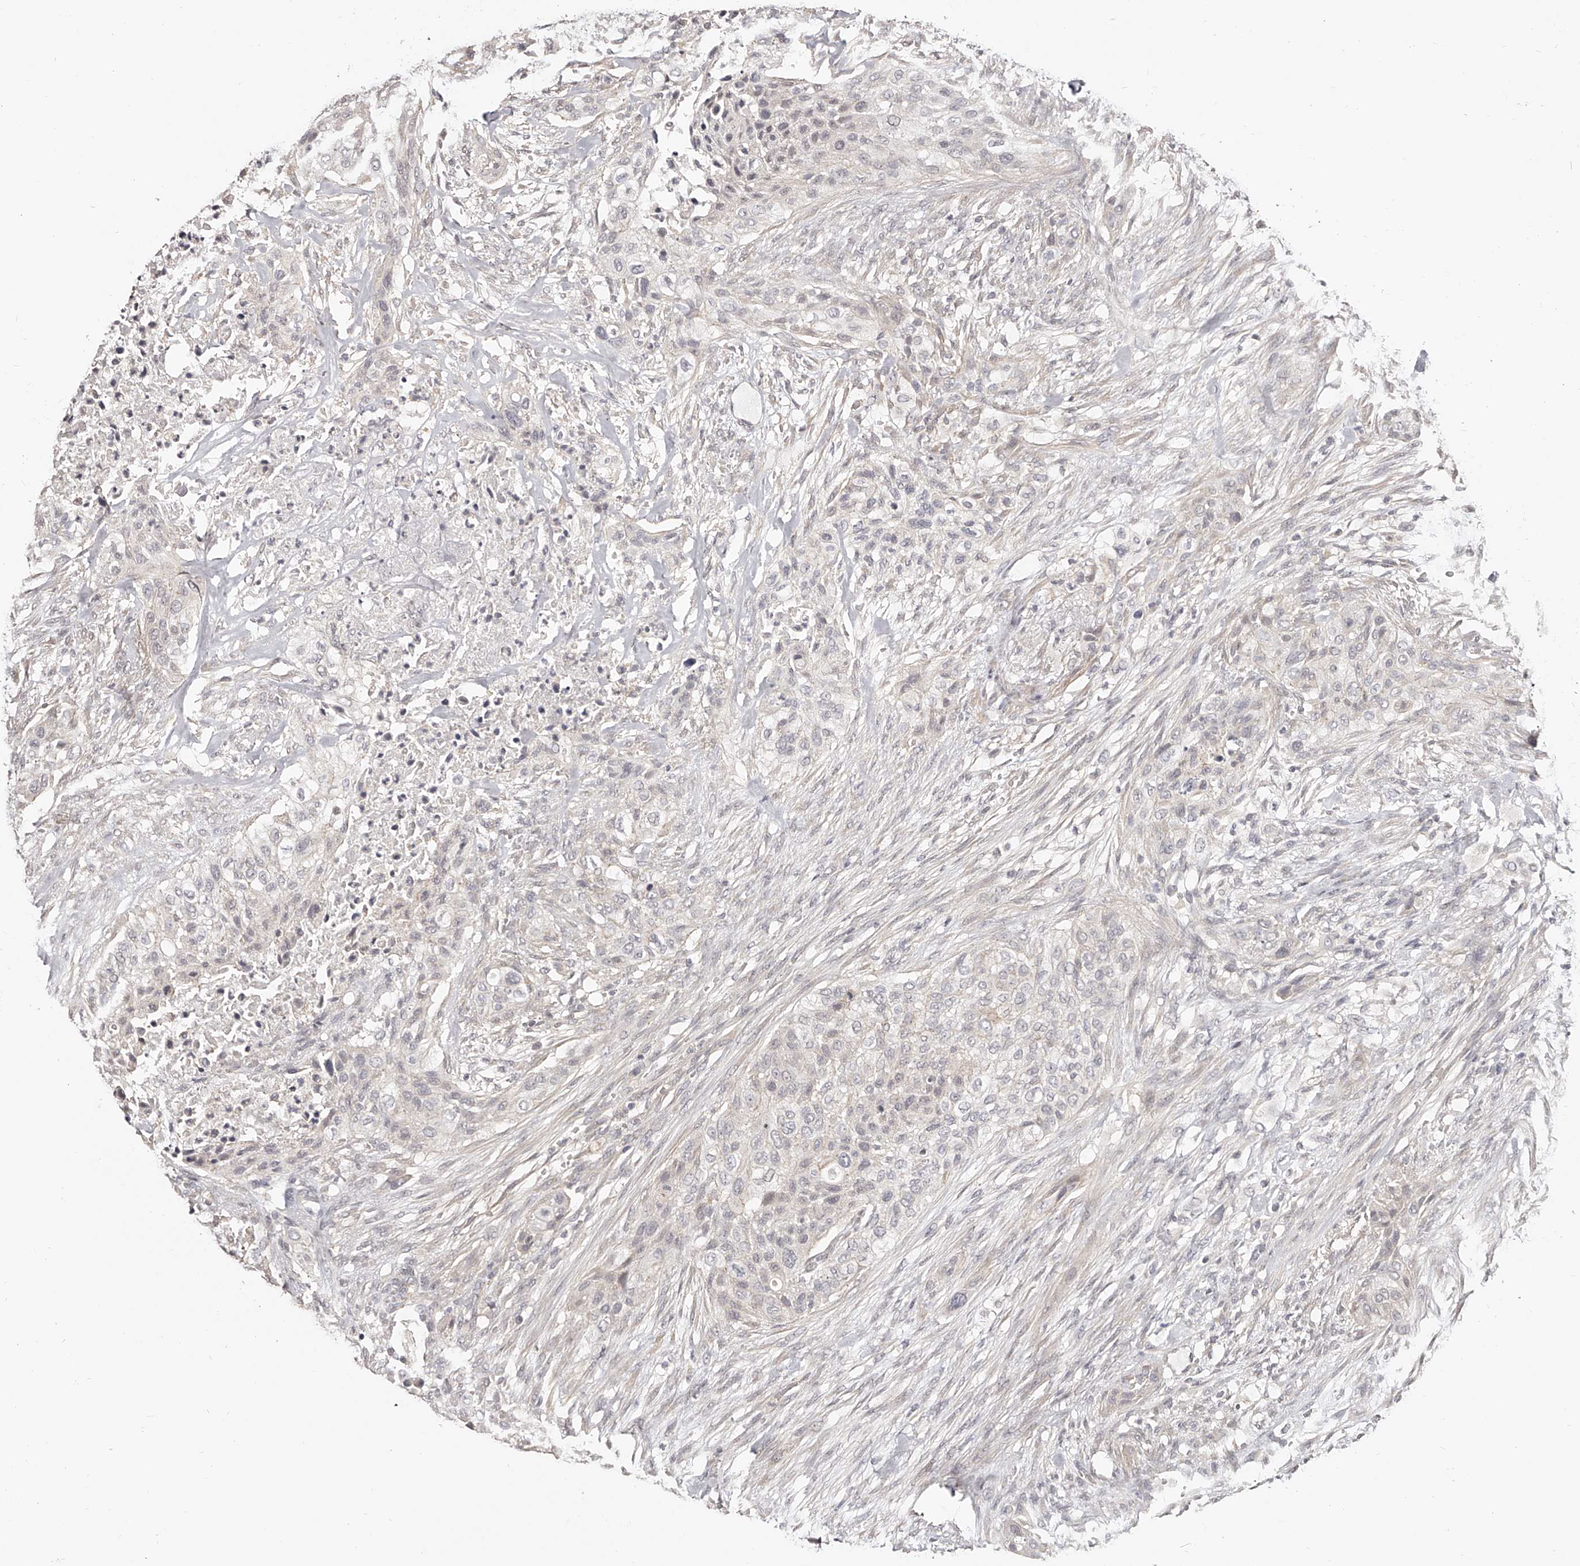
{"staining": {"intensity": "negative", "quantity": "none", "location": "none"}, "tissue": "urothelial cancer", "cell_type": "Tumor cells", "image_type": "cancer", "snomed": [{"axis": "morphology", "description": "Urothelial carcinoma, High grade"}, {"axis": "topography", "description": "Urinary bladder"}], "caption": "This is an immunohistochemistry (IHC) histopathology image of urothelial cancer. There is no positivity in tumor cells.", "gene": "ZNF789", "patient": {"sex": "male", "age": 35}}